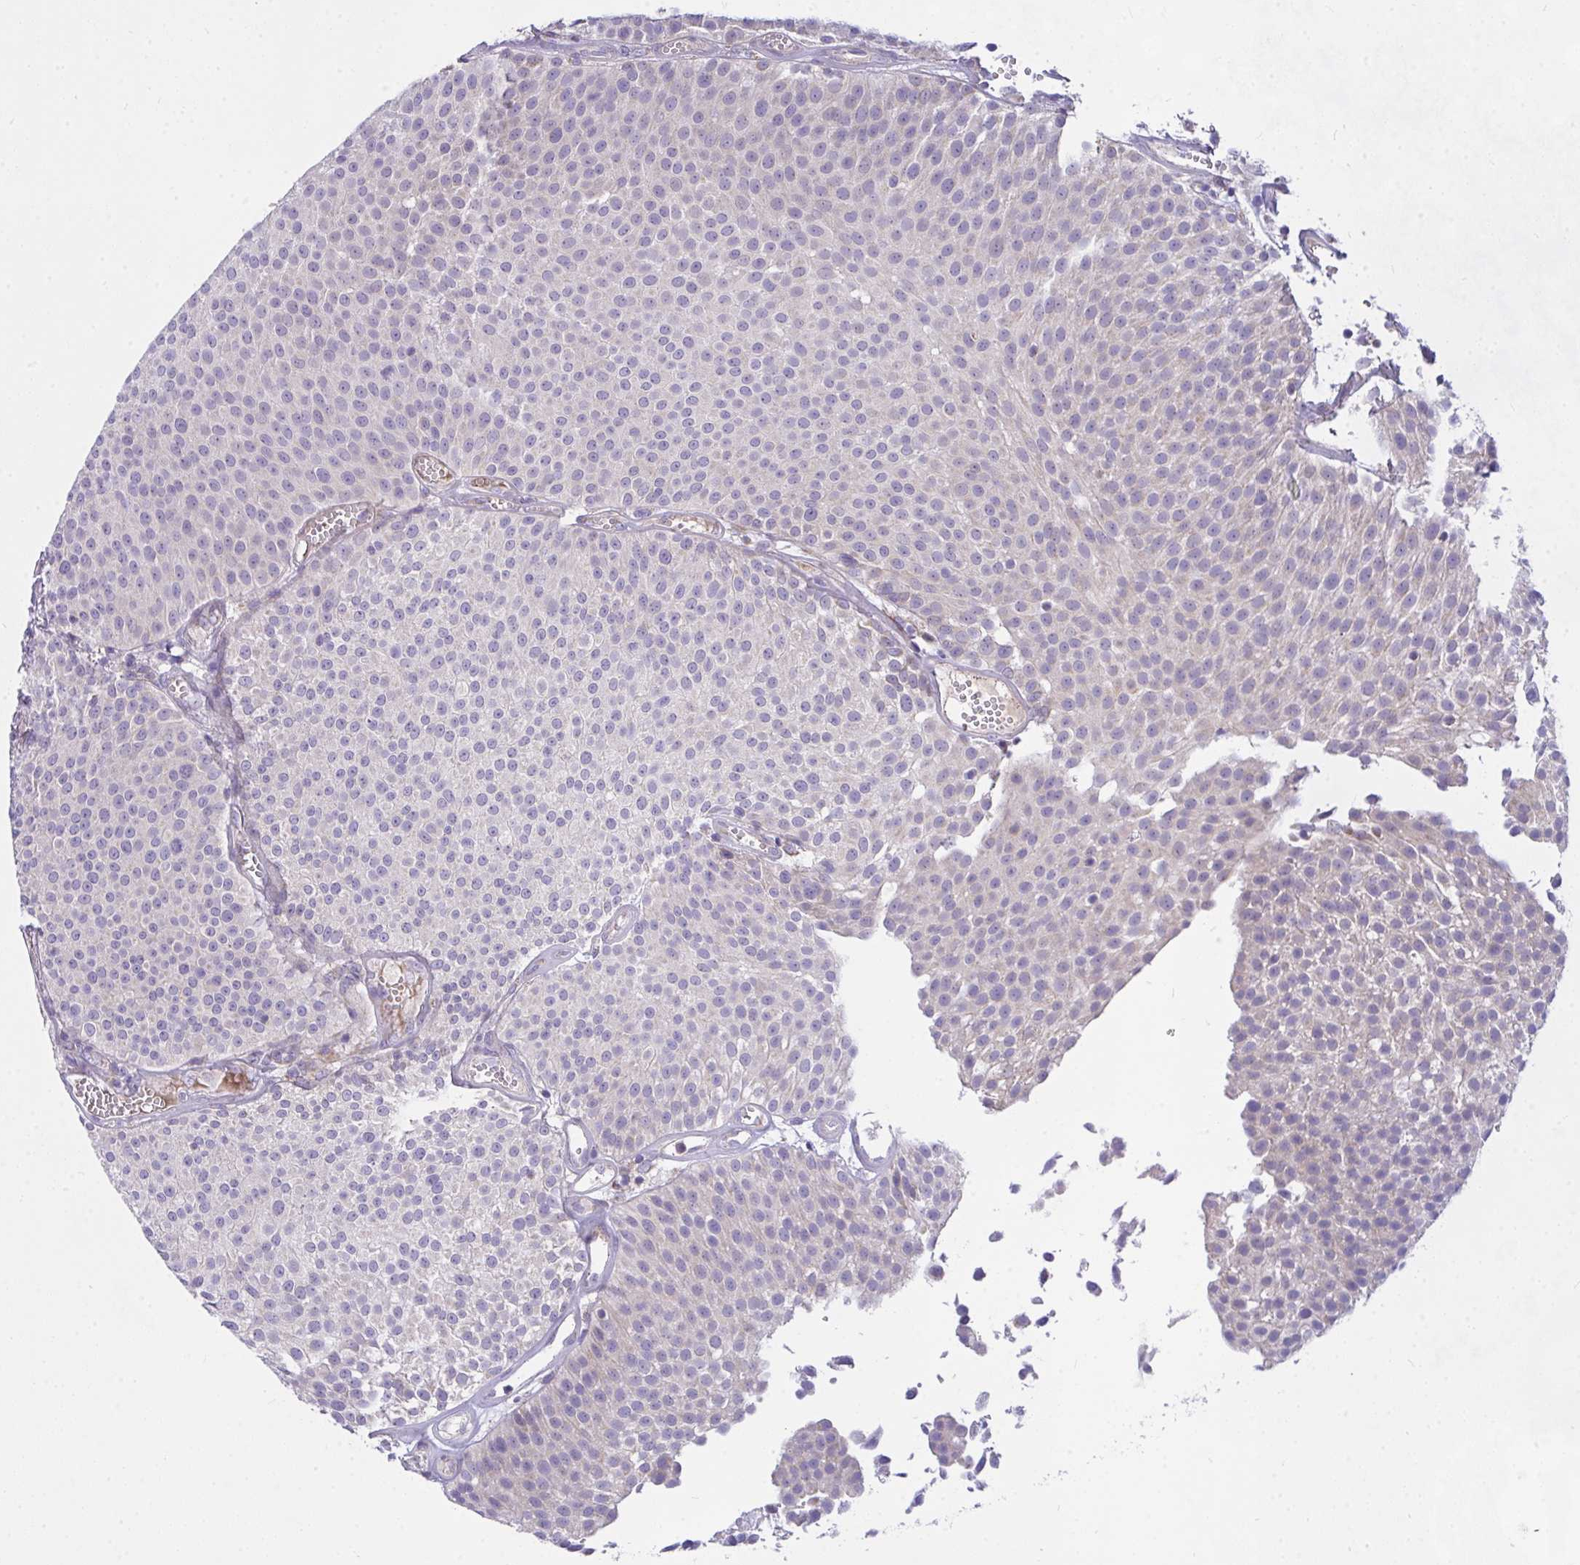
{"staining": {"intensity": "negative", "quantity": "none", "location": "none"}, "tissue": "urothelial cancer", "cell_type": "Tumor cells", "image_type": "cancer", "snomed": [{"axis": "morphology", "description": "Urothelial carcinoma, Low grade"}, {"axis": "topography", "description": "Urinary bladder"}], "caption": "Human urothelial cancer stained for a protein using IHC shows no expression in tumor cells.", "gene": "CEP63", "patient": {"sex": "female", "age": 79}}